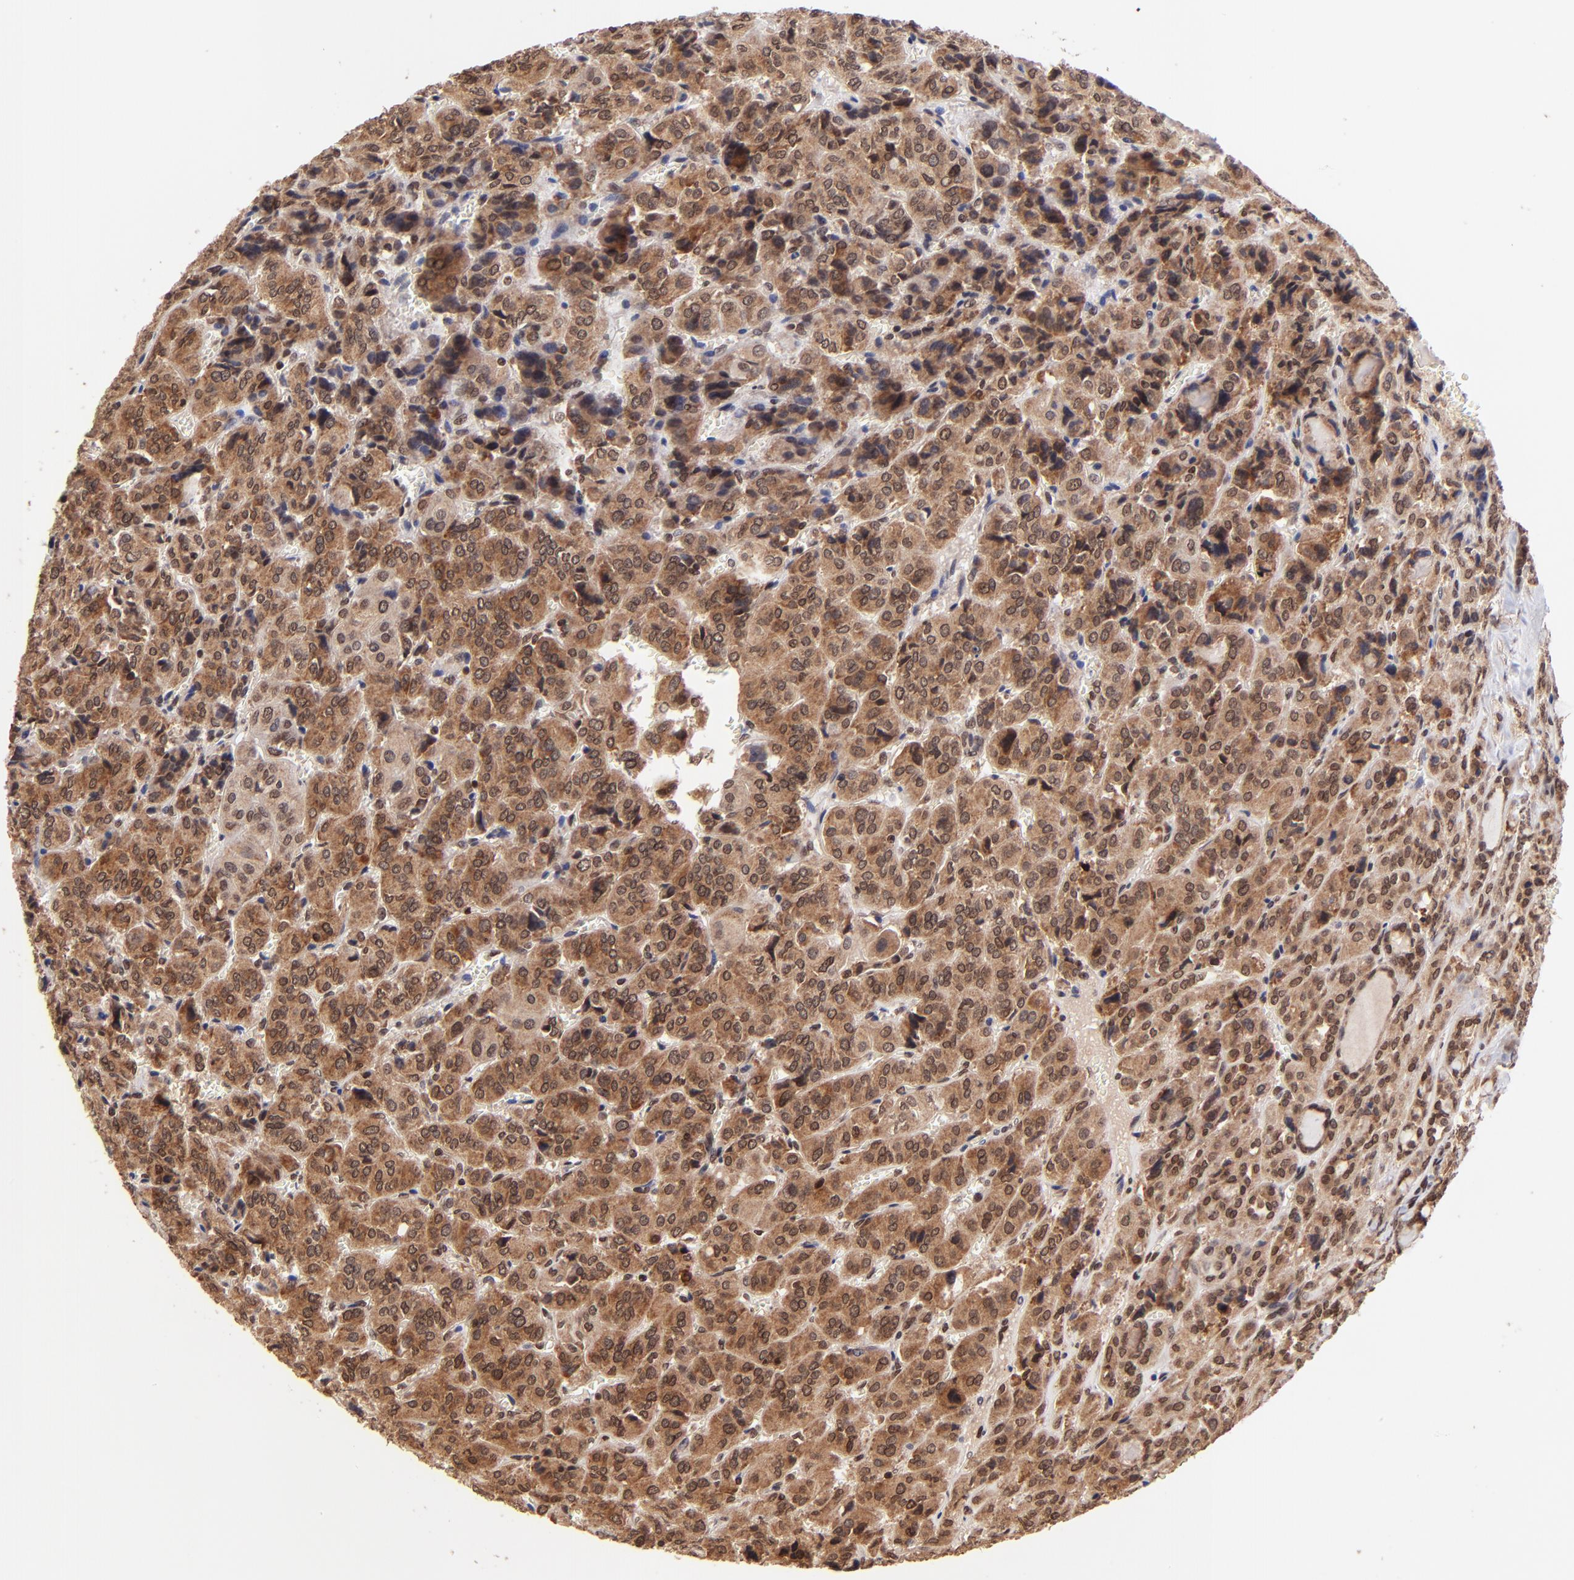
{"staining": {"intensity": "strong", "quantity": ">75%", "location": "cytoplasmic/membranous,nuclear"}, "tissue": "thyroid cancer", "cell_type": "Tumor cells", "image_type": "cancer", "snomed": [{"axis": "morphology", "description": "Follicular adenoma carcinoma, NOS"}, {"axis": "topography", "description": "Thyroid gland"}], "caption": "The image displays immunohistochemical staining of thyroid follicular adenoma carcinoma. There is strong cytoplasmic/membranous and nuclear staining is seen in approximately >75% of tumor cells.", "gene": "WDR25", "patient": {"sex": "female", "age": 71}}